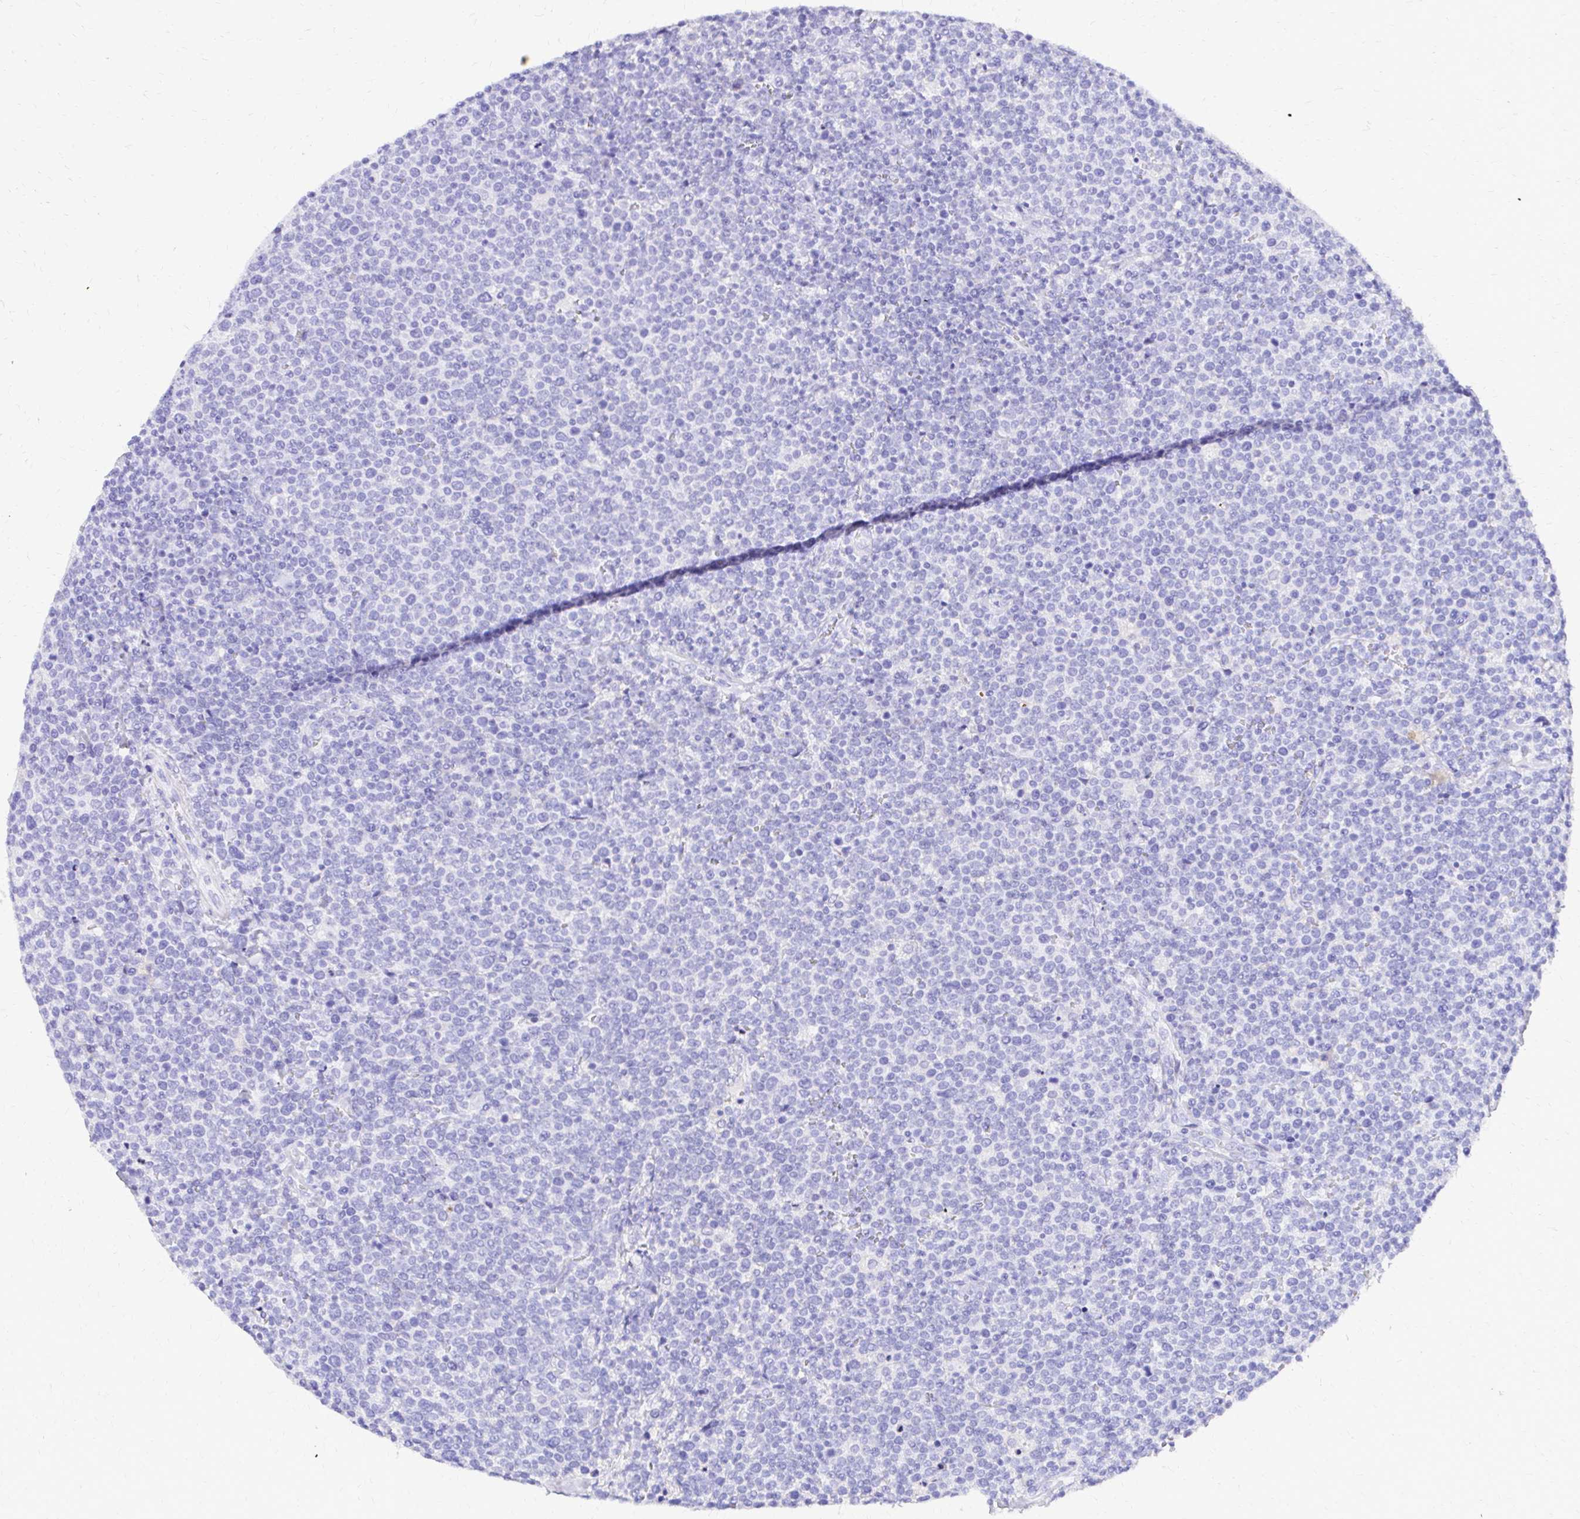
{"staining": {"intensity": "negative", "quantity": "none", "location": "none"}, "tissue": "lymphoma", "cell_type": "Tumor cells", "image_type": "cancer", "snomed": [{"axis": "morphology", "description": "Malignant lymphoma, non-Hodgkin's type, High grade"}, {"axis": "topography", "description": "Lymph node"}], "caption": "Immunohistochemistry of human high-grade malignant lymphoma, non-Hodgkin's type shows no positivity in tumor cells. (DAB (3,3'-diaminobenzidine) immunohistochemistry, high magnification).", "gene": "S100G", "patient": {"sex": "male", "age": 61}}